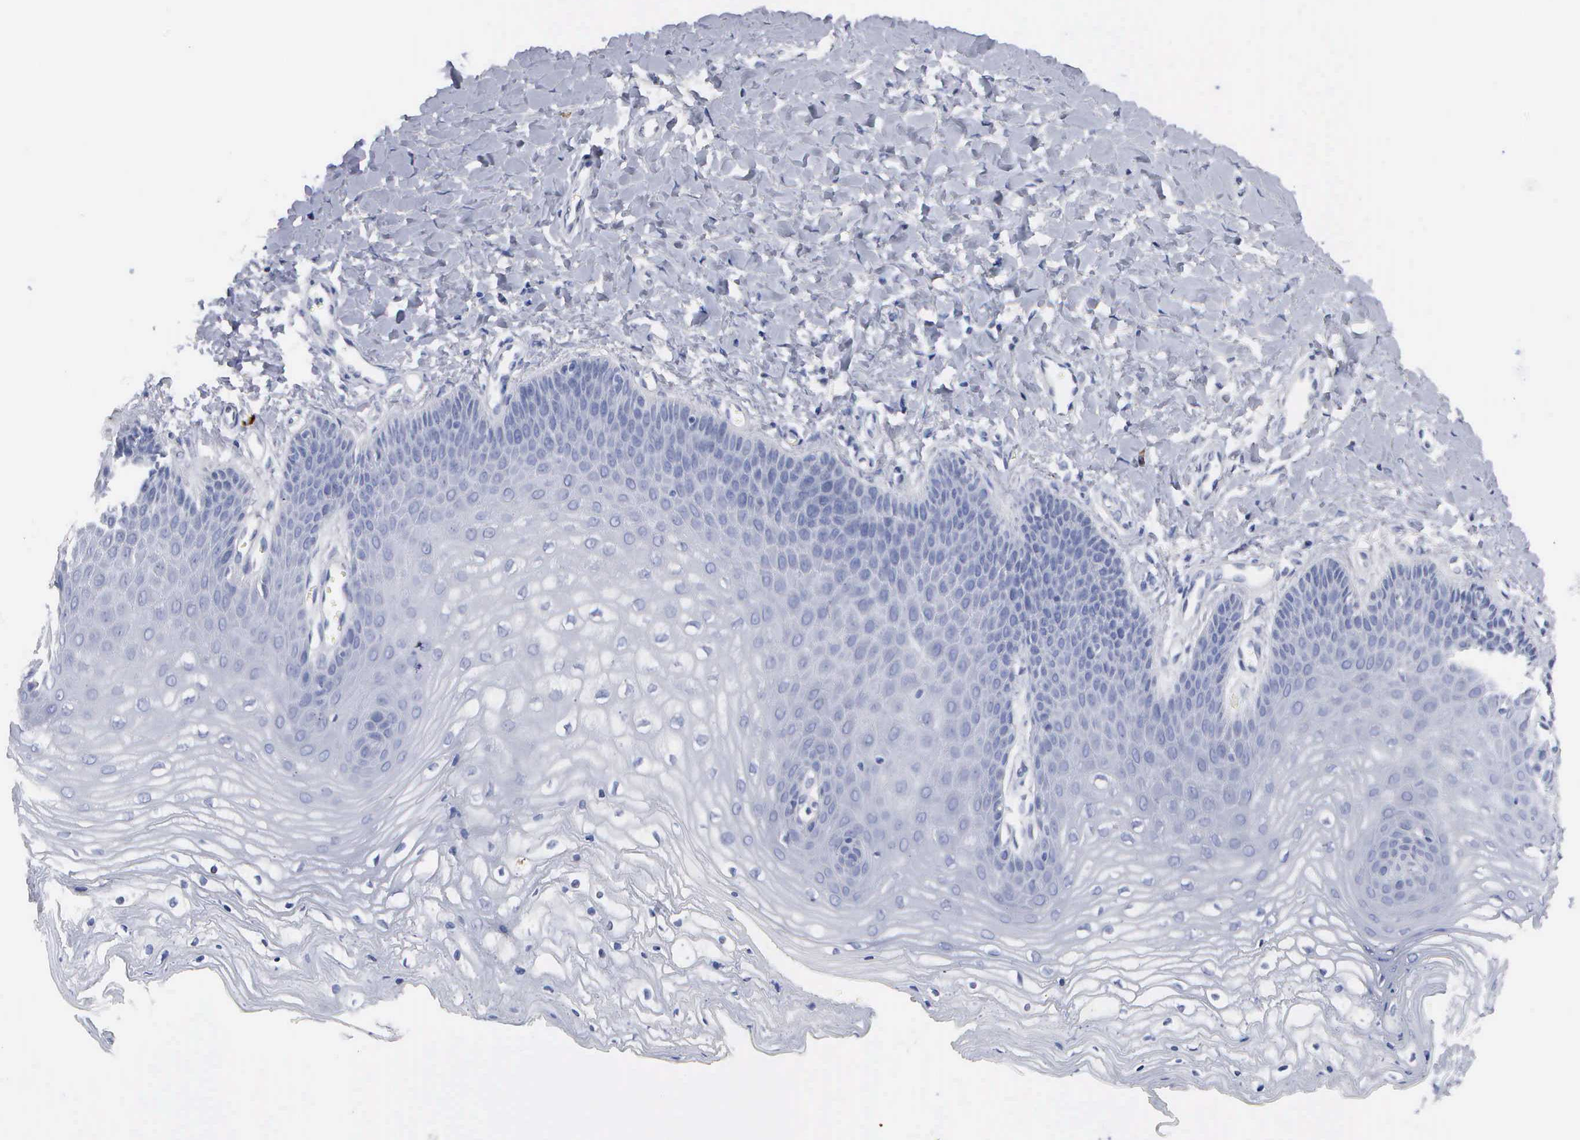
{"staining": {"intensity": "negative", "quantity": "none", "location": "none"}, "tissue": "vagina", "cell_type": "Squamous epithelial cells", "image_type": "normal", "snomed": [{"axis": "morphology", "description": "Normal tissue, NOS"}, {"axis": "topography", "description": "Vagina"}], "caption": "This is a photomicrograph of immunohistochemistry (IHC) staining of unremarkable vagina, which shows no positivity in squamous epithelial cells.", "gene": "ASPHD2", "patient": {"sex": "female", "age": 68}}